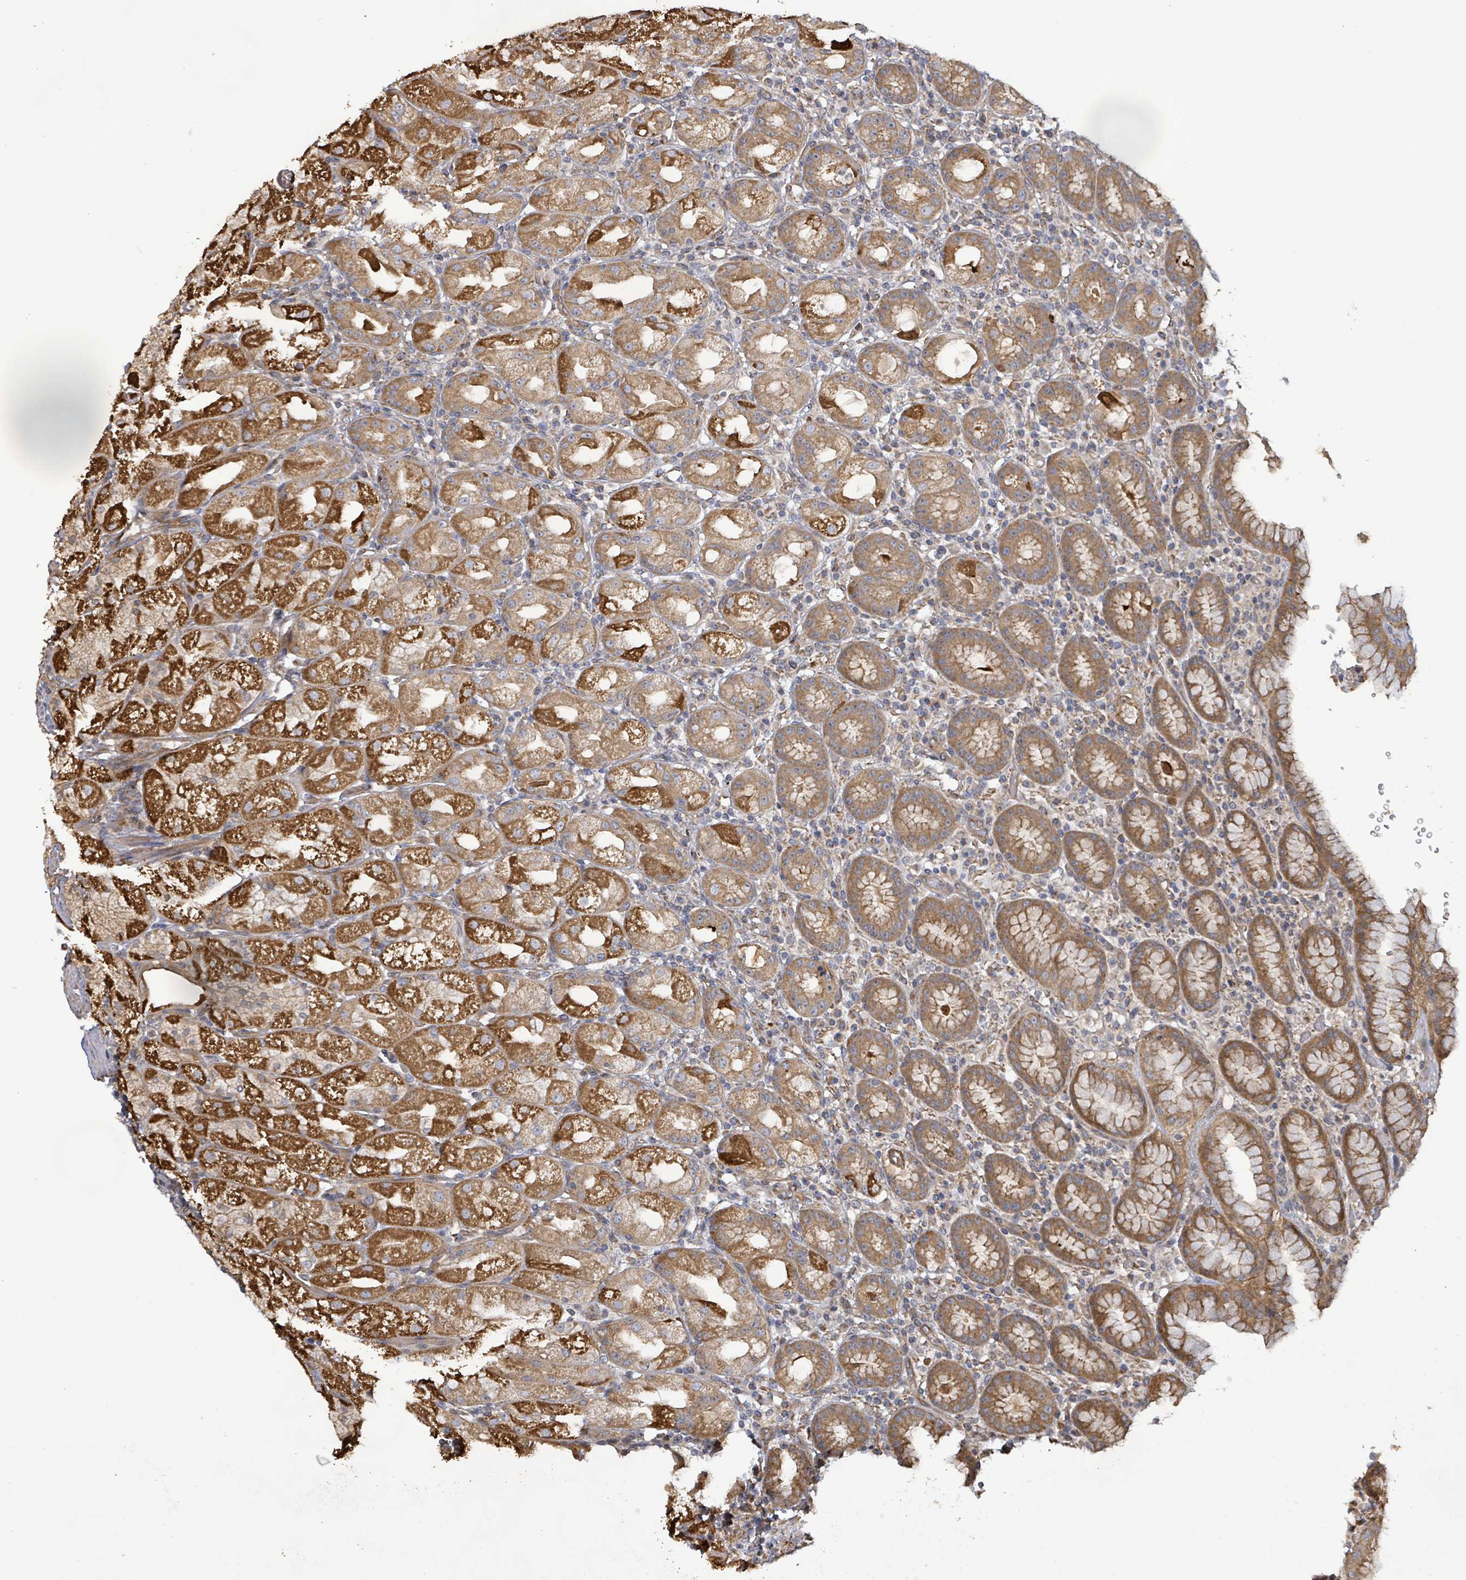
{"staining": {"intensity": "strong", "quantity": ">75%", "location": "cytoplasmic/membranous"}, "tissue": "stomach", "cell_type": "Glandular cells", "image_type": "normal", "snomed": [{"axis": "morphology", "description": "Normal tissue, NOS"}, {"axis": "topography", "description": "Stomach, upper"}], "caption": "Immunohistochemistry image of normal stomach: stomach stained using IHC demonstrates high levels of strong protein expression localized specifically in the cytoplasmic/membranous of glandular cells, appearing as a cytoplasmic/membranous brown color.", "gene": "KBTBD11", "patient": {"sex": "male", "age": 52}}